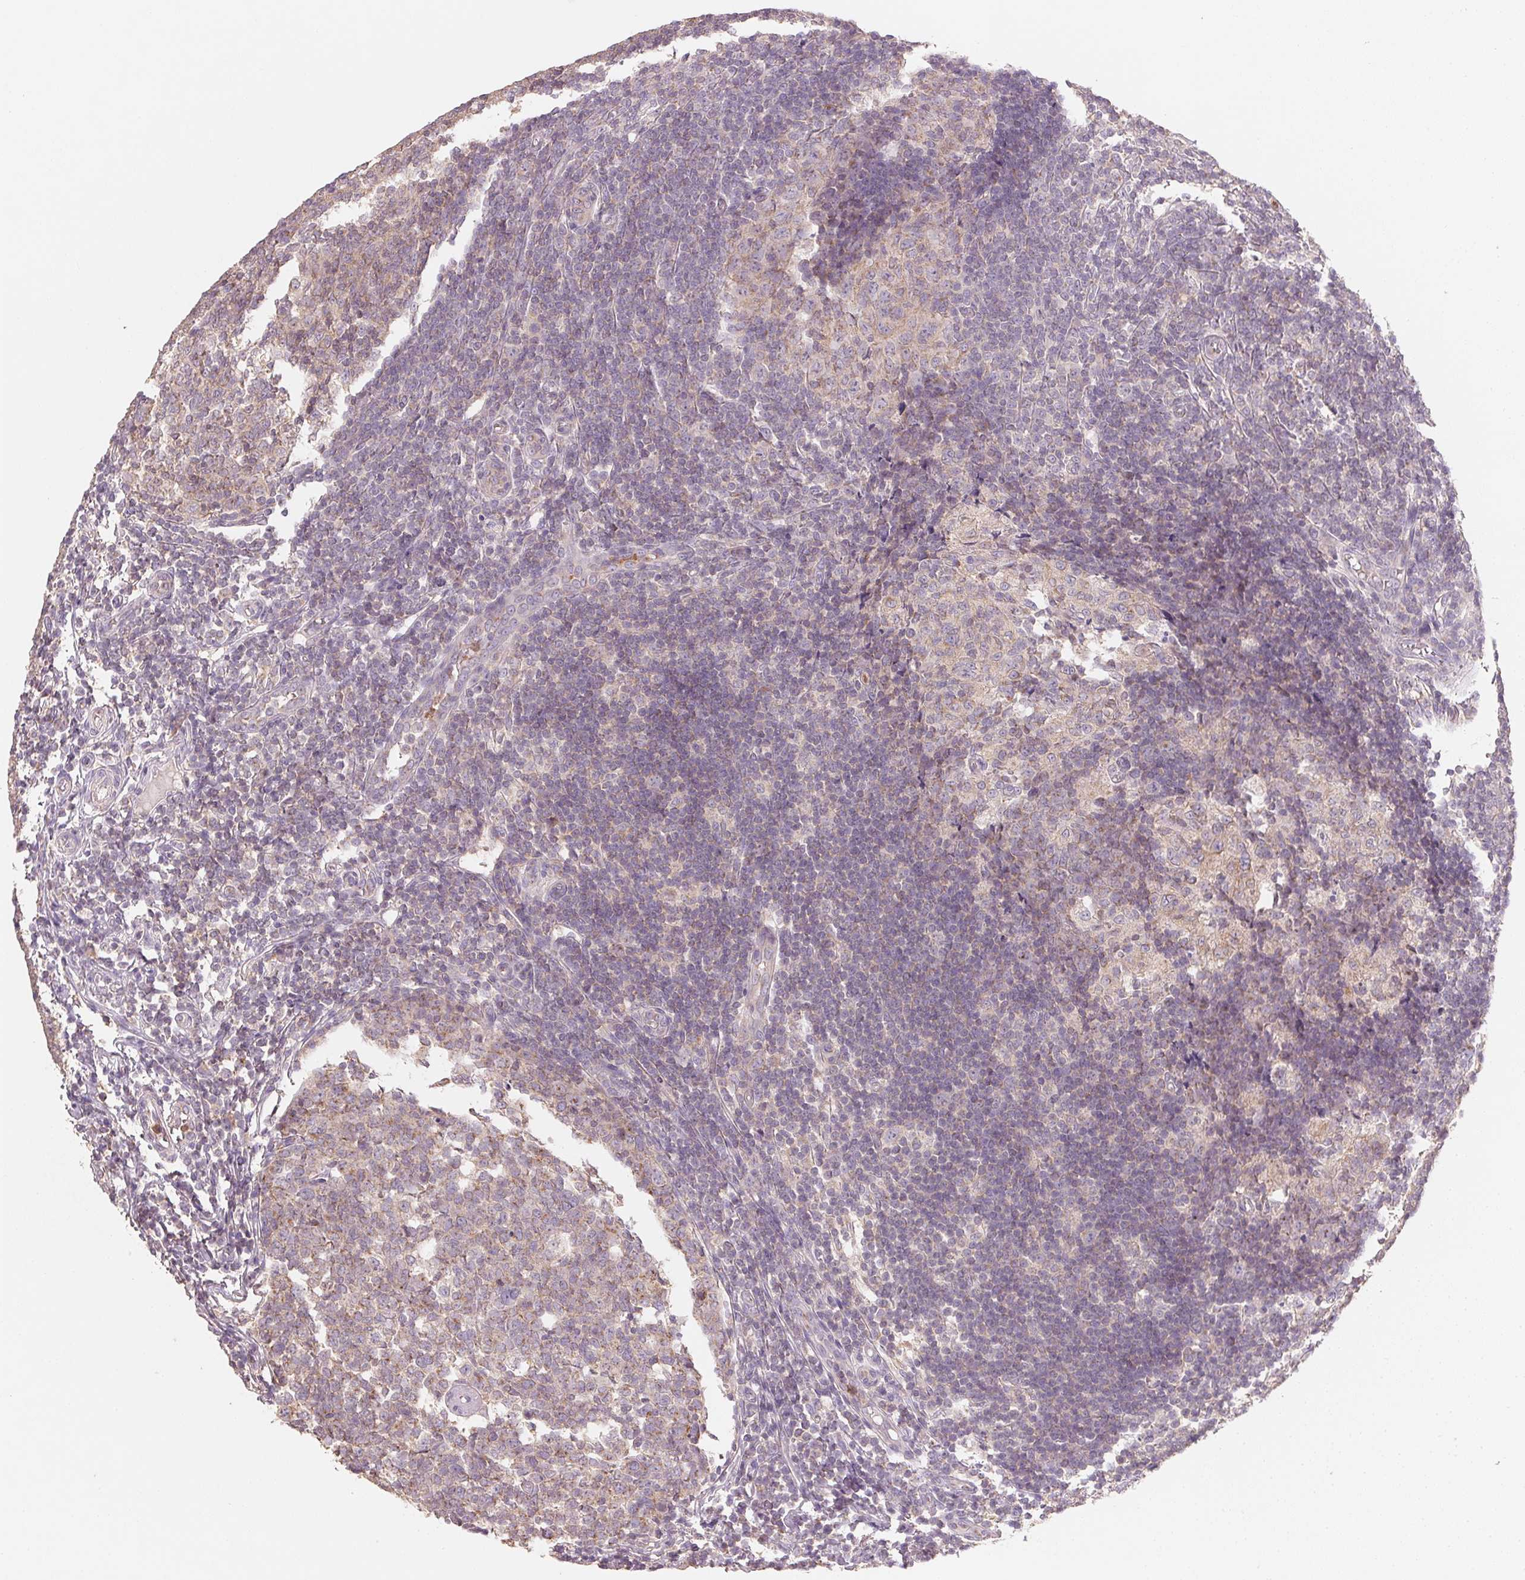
{"staining": {"intensity": "moderate", "quantity": ">75%", "location": "cytoplasmic/membranous"}, "tissue": "appendix", "cell_type": "Glandular cells", "image_type": "normal", "snomed": [{"axis": "morphology", "description": "Normal tissue, NOS"}, {"axis": "topography", "description": "Appendix"}], "caption": "Immunohistochemistry (IHC) micrograph of unremarkable appendix stained for a protein (brown), which exhibits medium levels of moderate cytoplasmic/membranous expression in approximately >75% of glandular cells.", "gene": "AP1S1", "patient": {"sex": "male", "age": 18}}